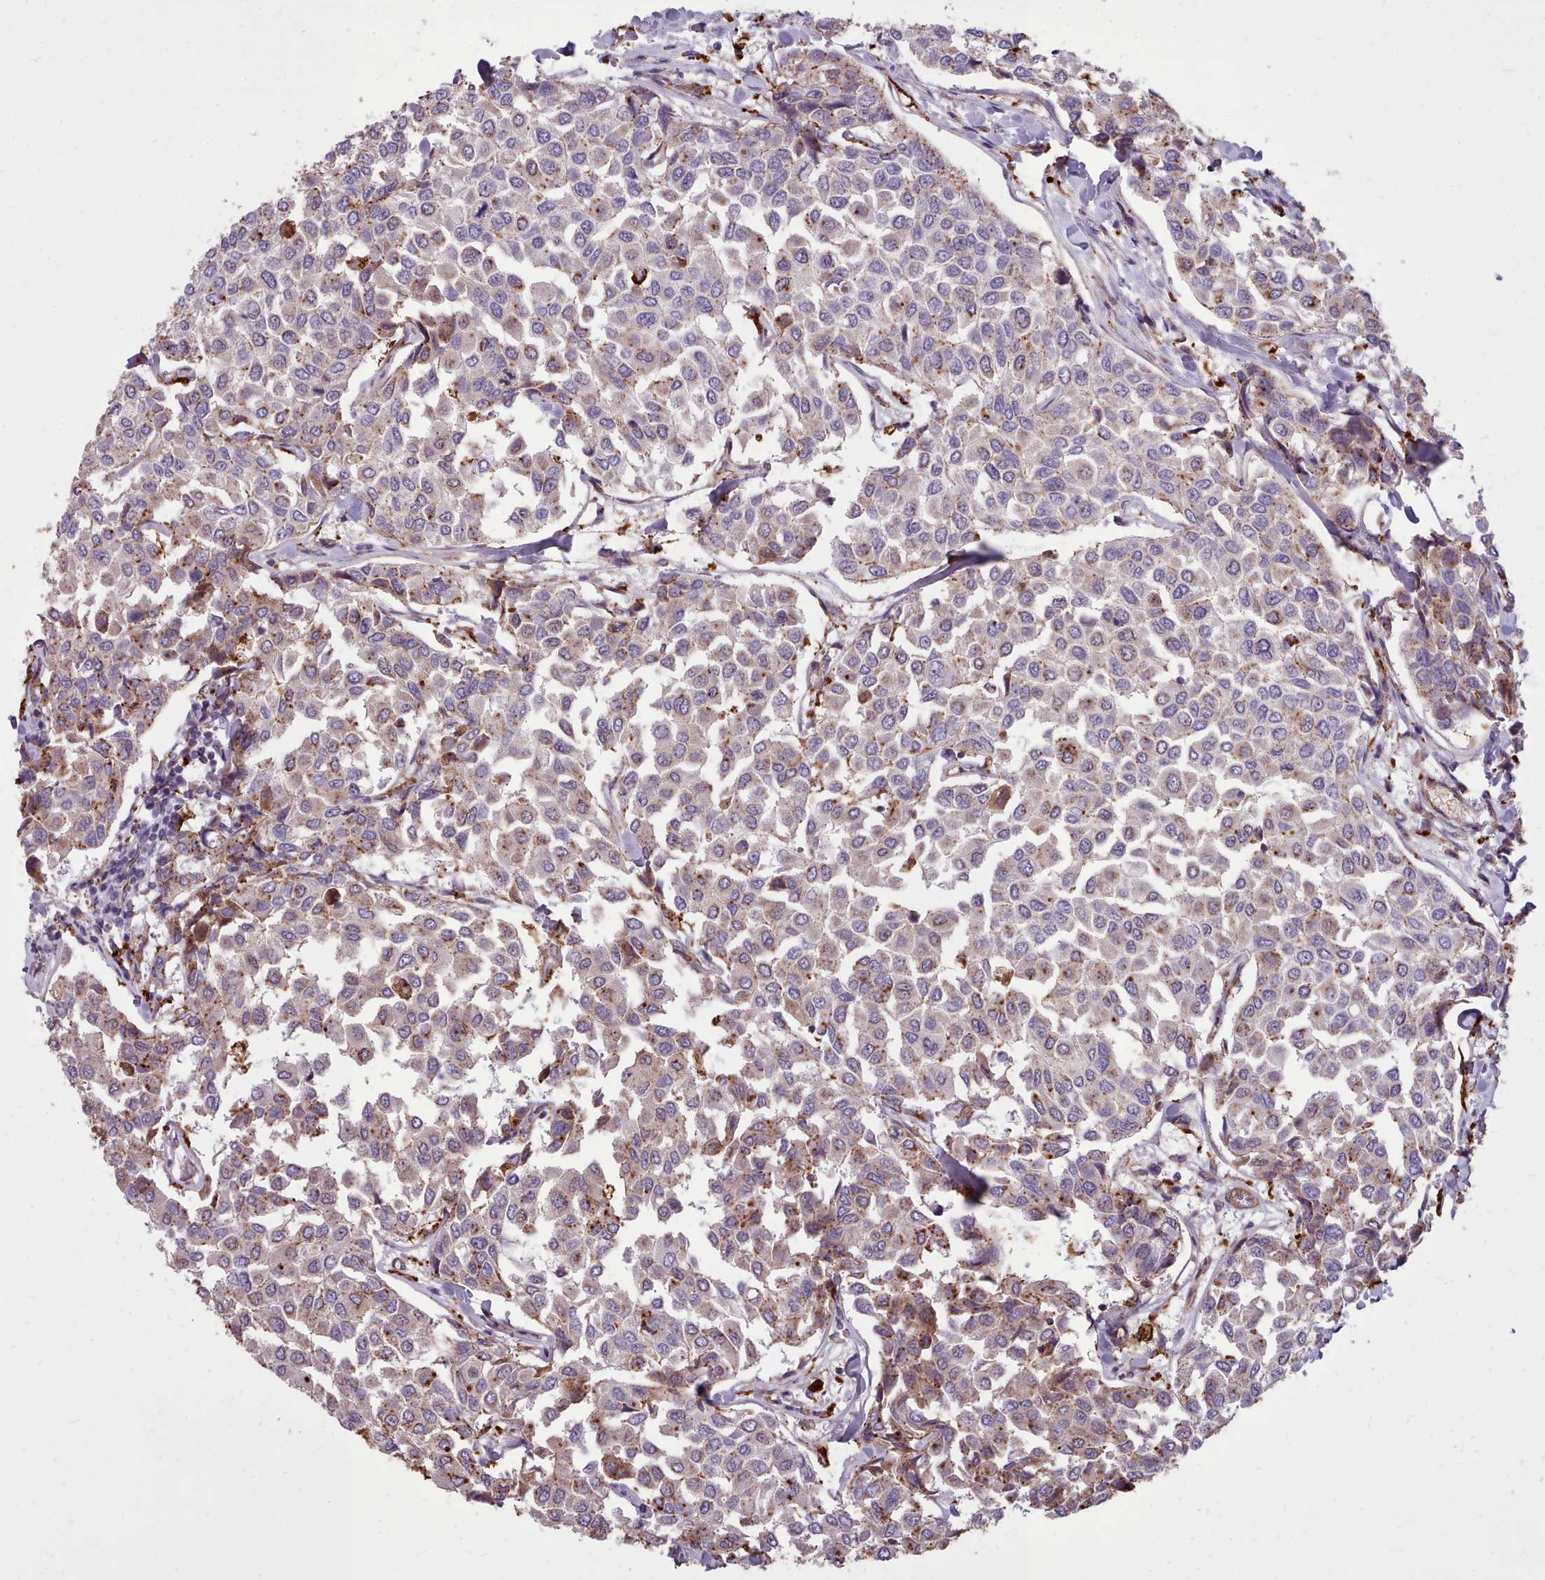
{"staining": {"intensity": "moderate", "quantity": "<25%", "location": "cytoplasmic/membranous"}, "tissue": "breast cancer", "cell_type": "Tumor cells", "image_type": "cancer", "snomed": [{"axis": "morphology", "description": "Duct carcinoma"}, {"axis": "topography", "description": "Breast"}], "caption": "IHC photomicrograph of neoplastic tissue: human breast infiltrating ductal carcinoma stained using immunohistochemistry (IHC) displays low levels of moderate protein expression localized specifically in the cytoplasmic/membranous of tumor cells, appearing as a cytoplasmic/membranous brown color.", "gene": "PACSIN3", "patient": {"sex": "female", "age": 55}}